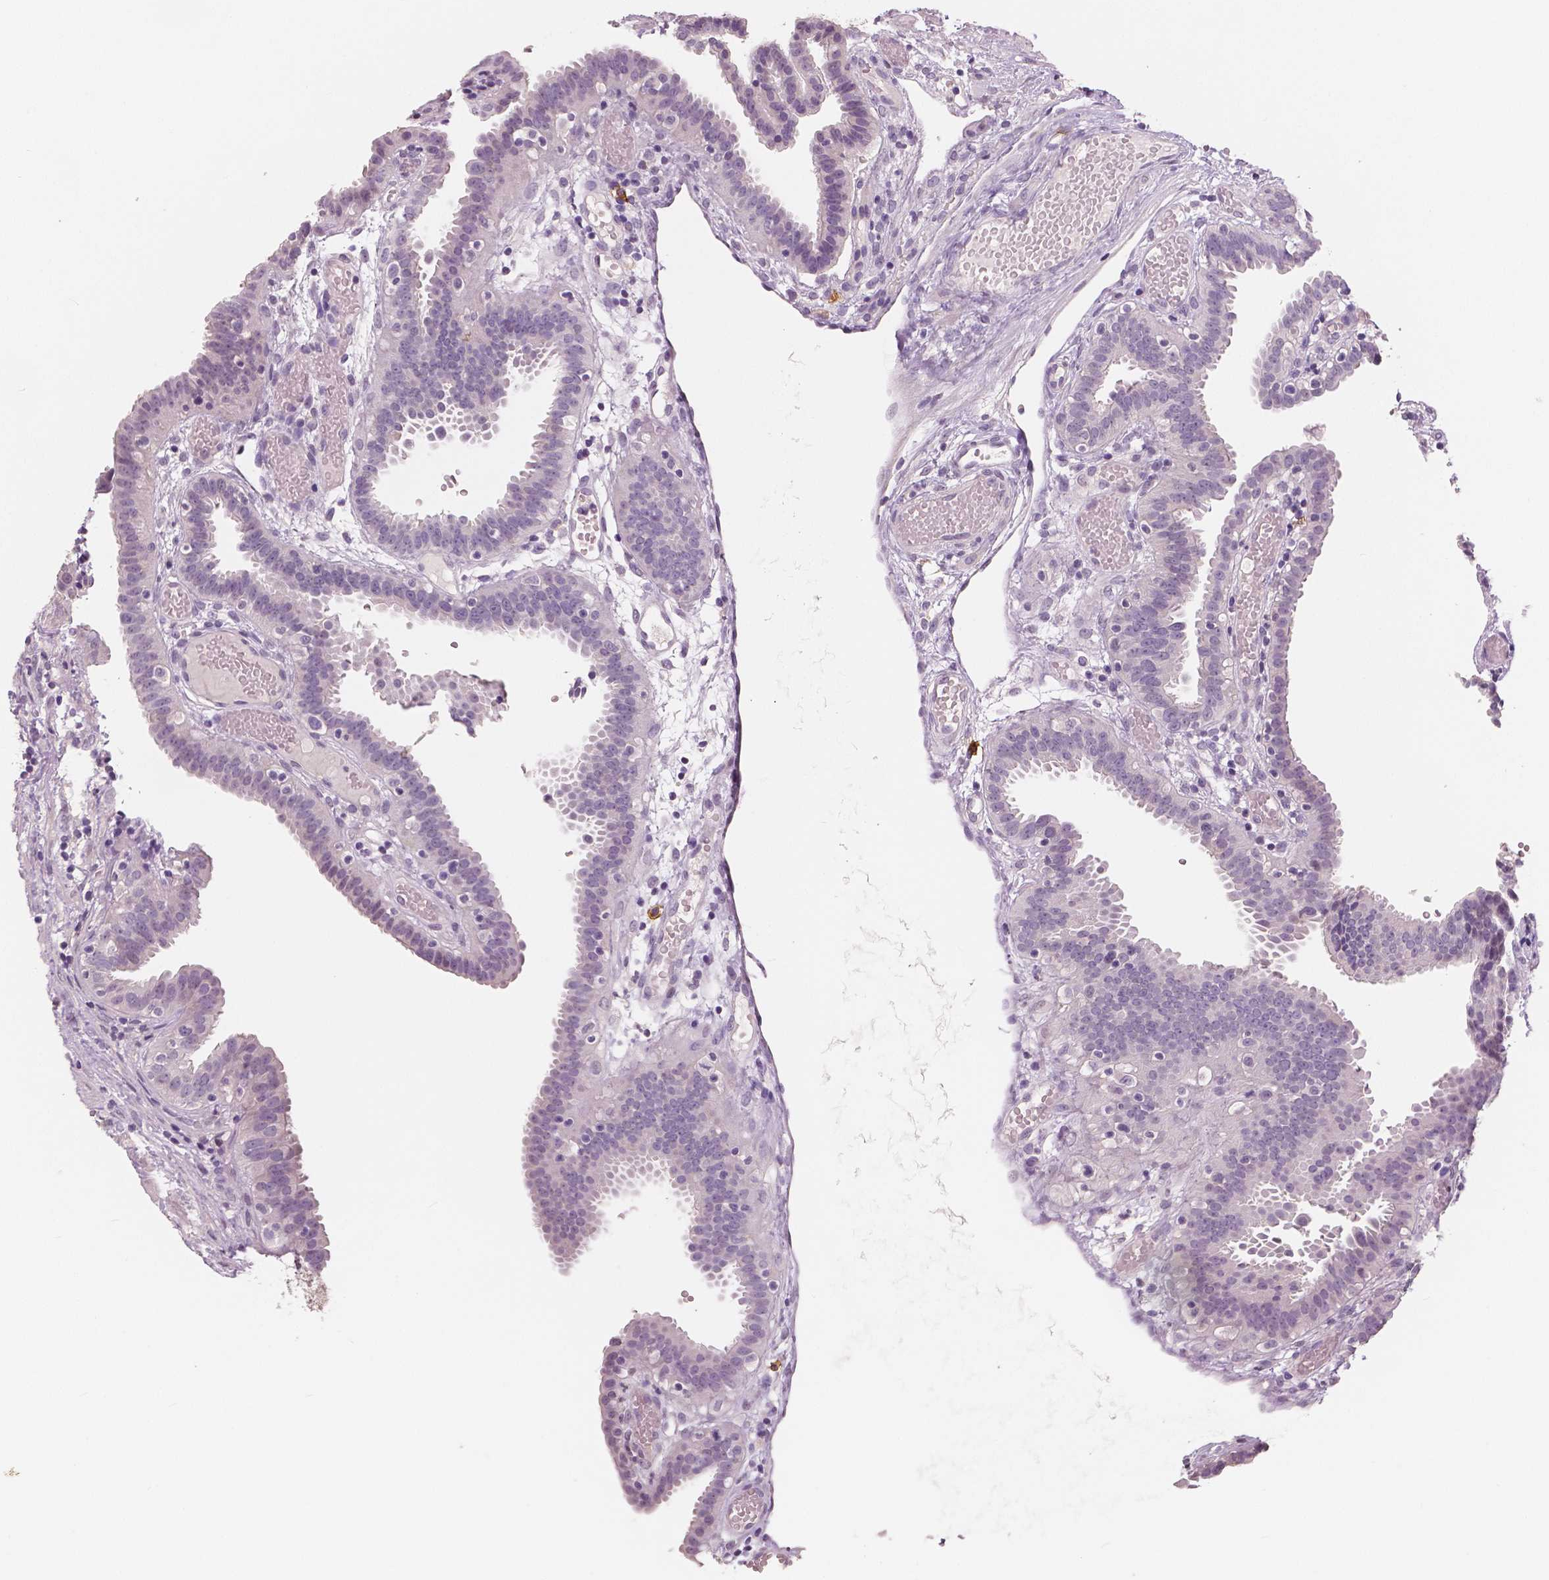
{"staining": {"intensity": "negative", "quantity": "none", "location": "none"}, "tissue": "fallopian tube", "cell_type": "Glandular cells", "image_type": "normal", "snomed": [{"axis": "morphology", "description": "Normal tissue, NOS"}, {"axis": "topography", "description": "Fallopian tube"}], "caption": "DAB (3,3'-diaminobenzidine) immunohistochemical staining of normal fallopian tube displays no significant staining in glandular cells.", "gene": "KIT", "patient": {"sex": "female", "age": 37}}